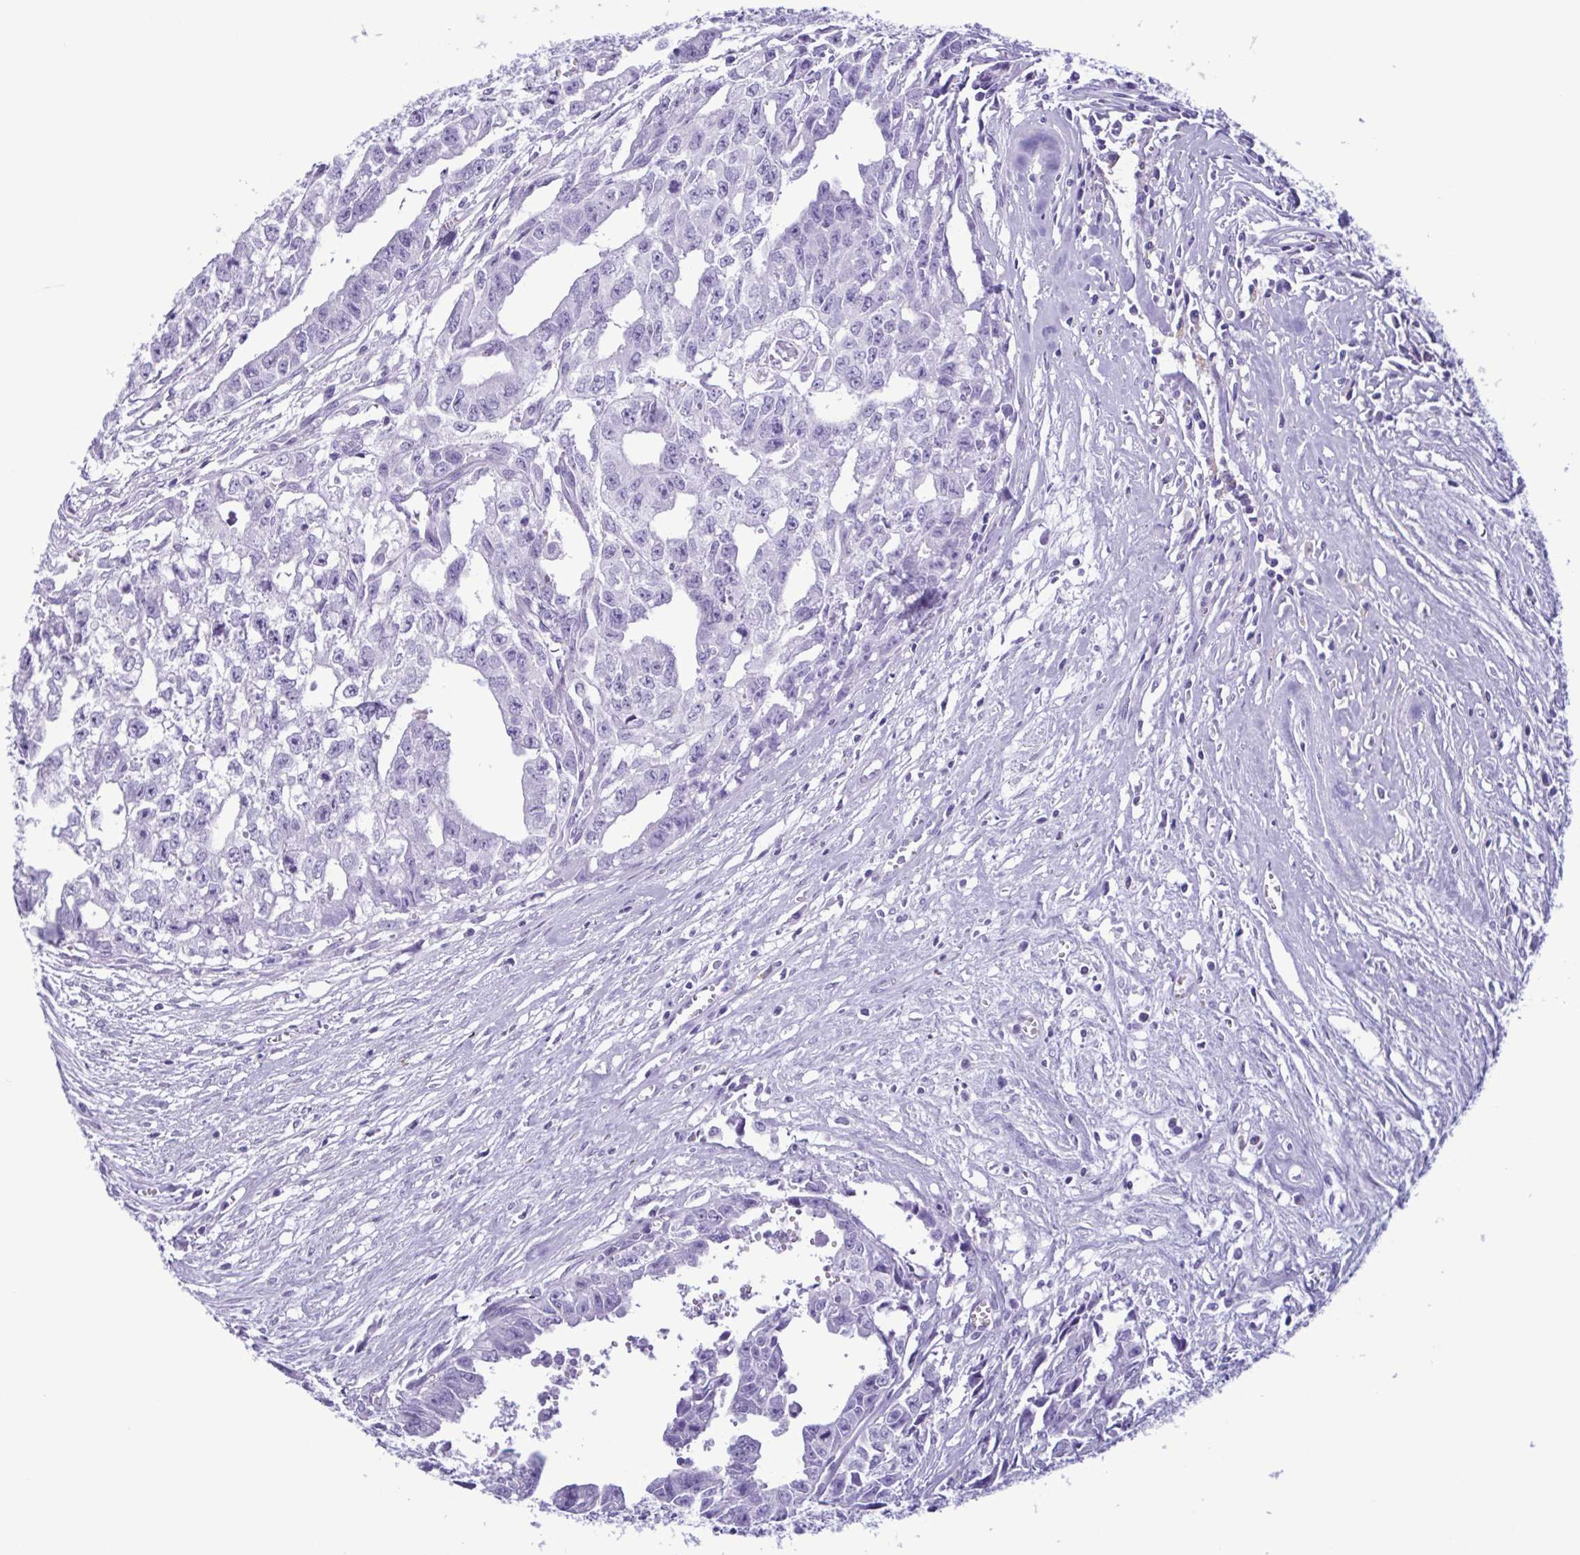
{"staining": {"intensity": "negative", "quantity": "none", "location": "none"}, "tissue": "testis cancer", "cell_type": "Tumor cells", "image_type": "cancer", "snomed": [{"axis": "morphology", "description": "Carcinoma, Embryonal, NOS"}, {"axis": "morphology", "description": "Teratoma, malignant, NOS"}, {"axis": "topography", "description": "Testis"}], "caption": "High magnification brightfield microscopy of testis cancer stained with DAB (brown) and counterstained with hematoxylin (blue): tumor cells show no significant staining.", "gene": "LTF", "patient": {"sex": "male", "age": 24}}